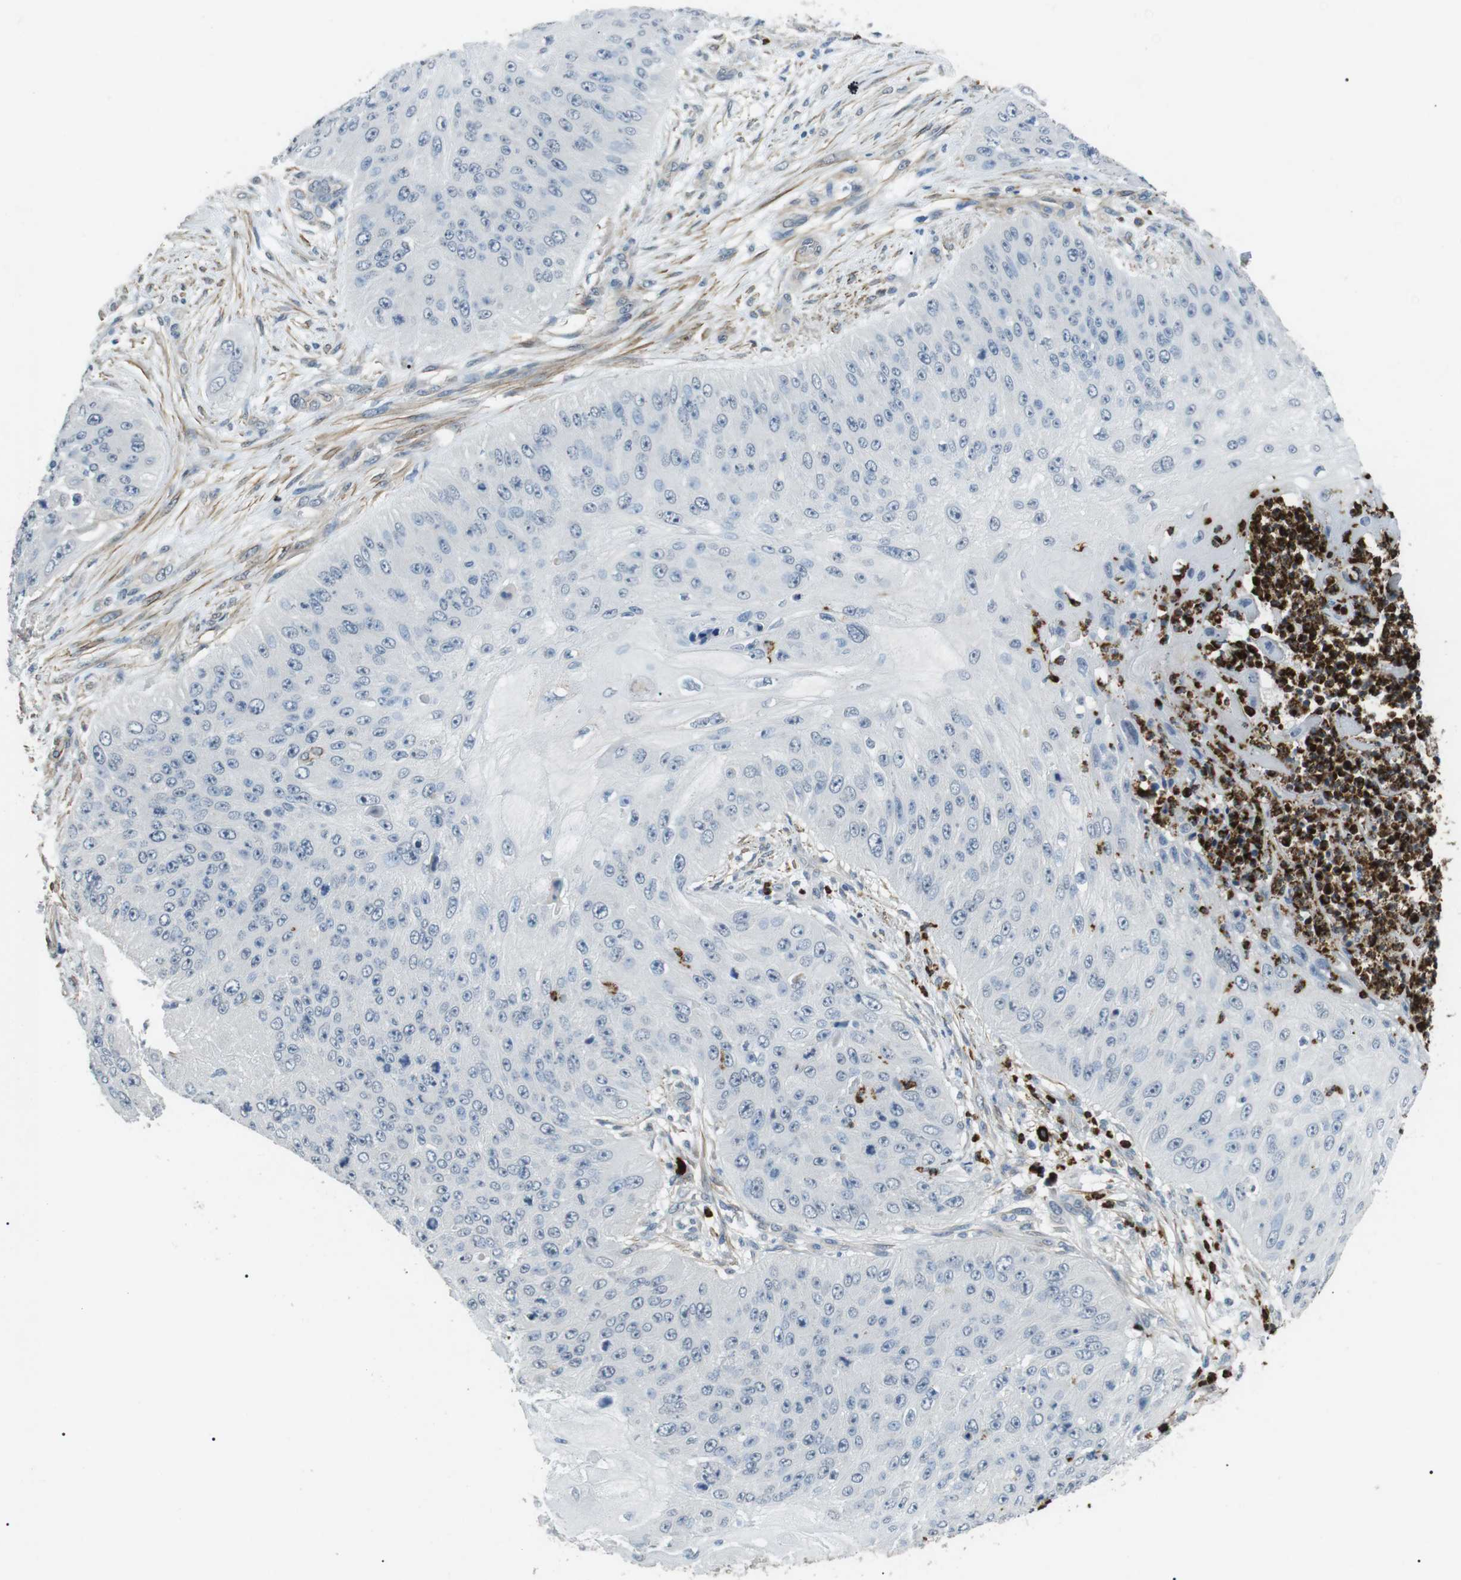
{"staining": {"intensity": "negative", "quantity": "none", "location": "none"}, "tissue": "skin cancer", "cell_type": "Tumor cells", "image_type": "cancer", "snomed": [{"axis": "morphology", "description": "Squamous cell carcinoma, NOS"}, {"axis": "topography", "description": "Skin"}], "caption": "This photomicrograph is of skin cancer stained with immunohistochemistry (IHC) to label a protein in brown with the nuclei are counter-stained blue. There is no positivity in tumor cells.", "gene": "GZMM", "patient": {"sex": "female", "age": 73}}